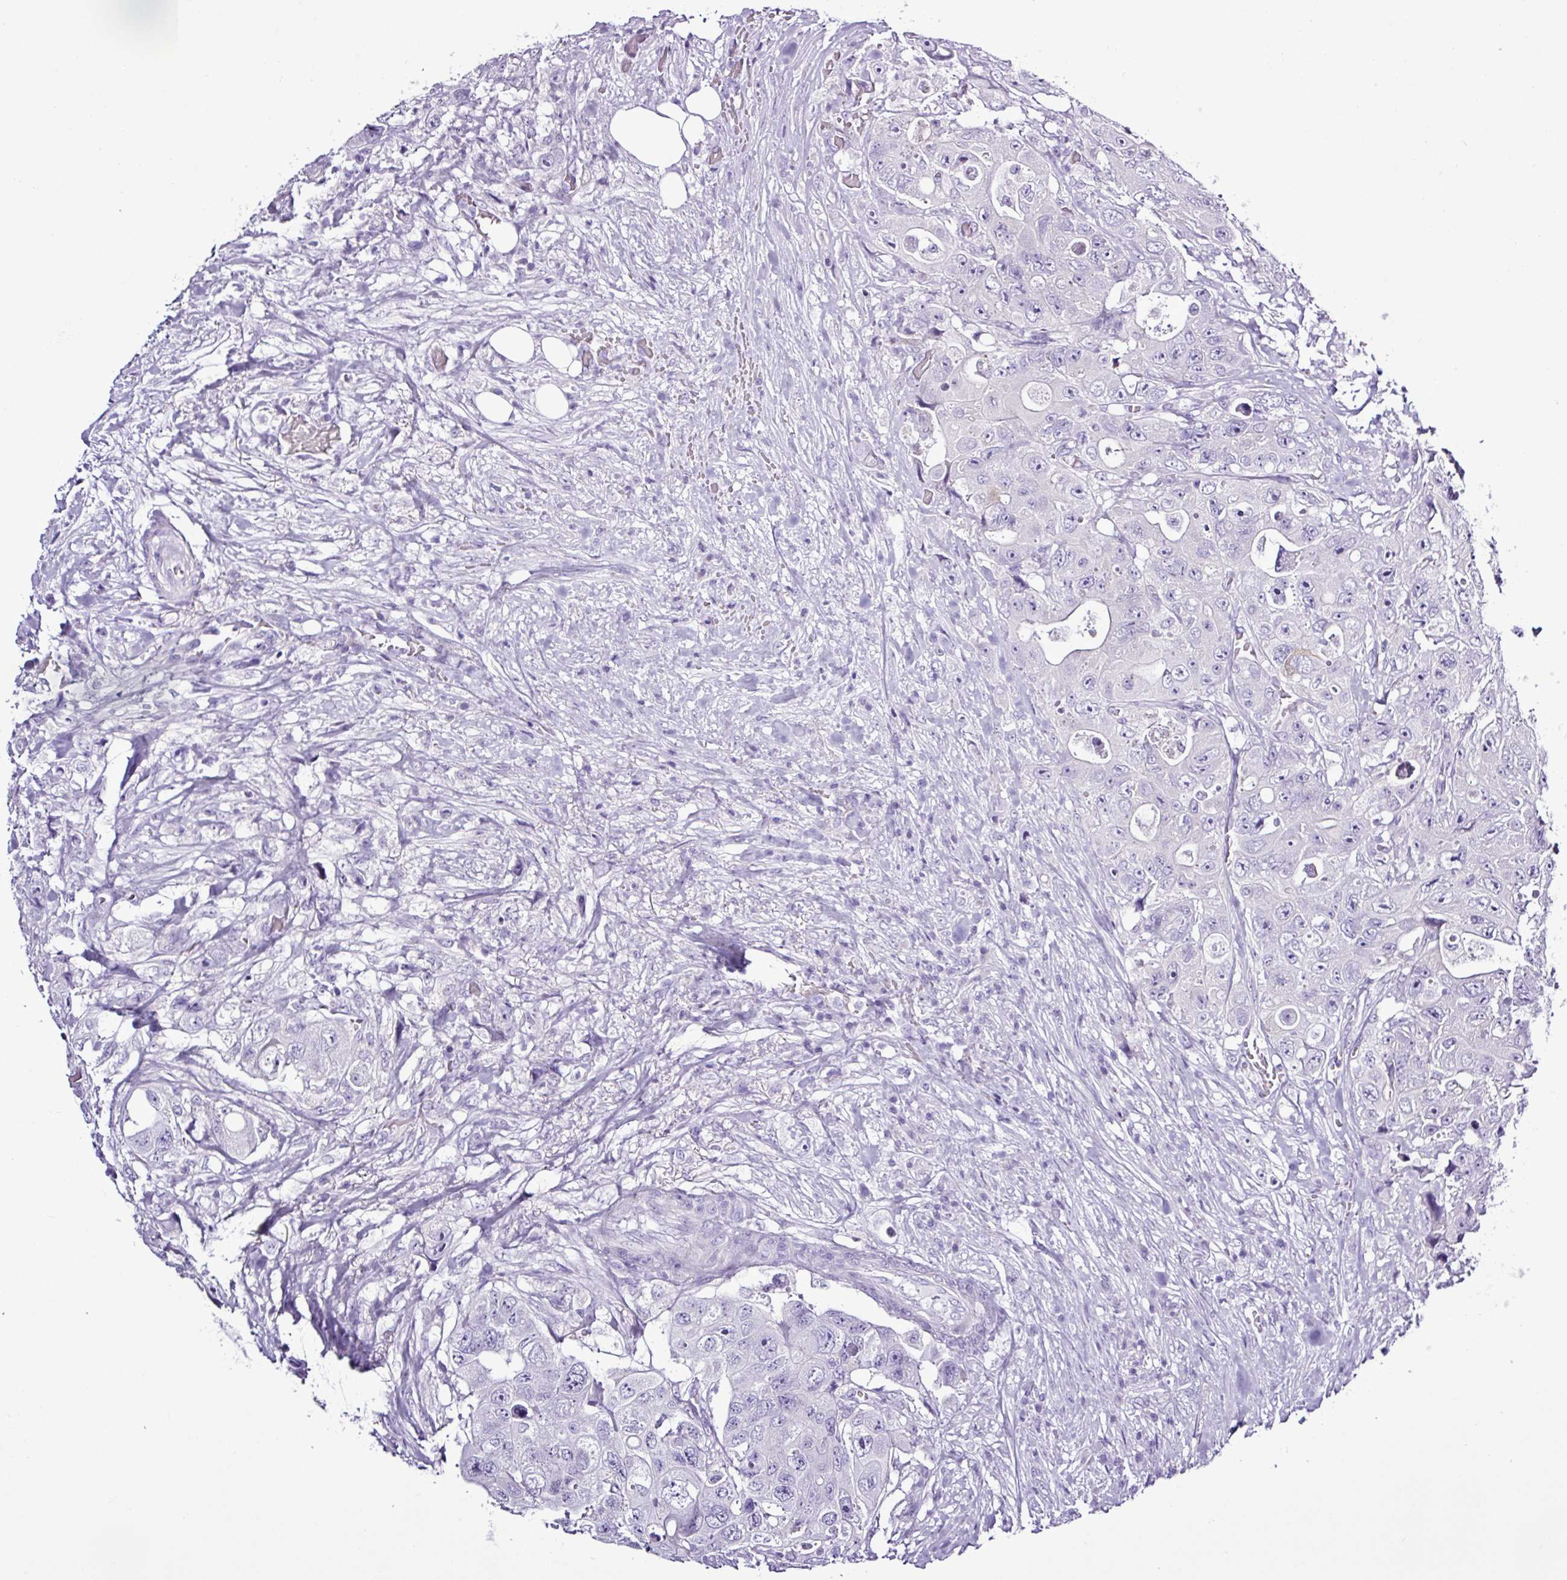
{"staining": {"intensity": "negative", "quantity": "none", "location": "none"}, "tissue": "colorectal cancer", "cell_type": "Tumor cells", "image_type": "cancer", "snomed": [{"axis": "morphology", "description": "Adenocarcinoma, NOS"}, {"axis": "topography", "description": "Colon"}], "caption": "A high-resolution micrograph shows IHC staining of colorectal adenocarcinoma, which reveals no significant positivity in tumor cells.", "gene": "ALDH3A1", "patient": {"sex": "female", "age": 46}}